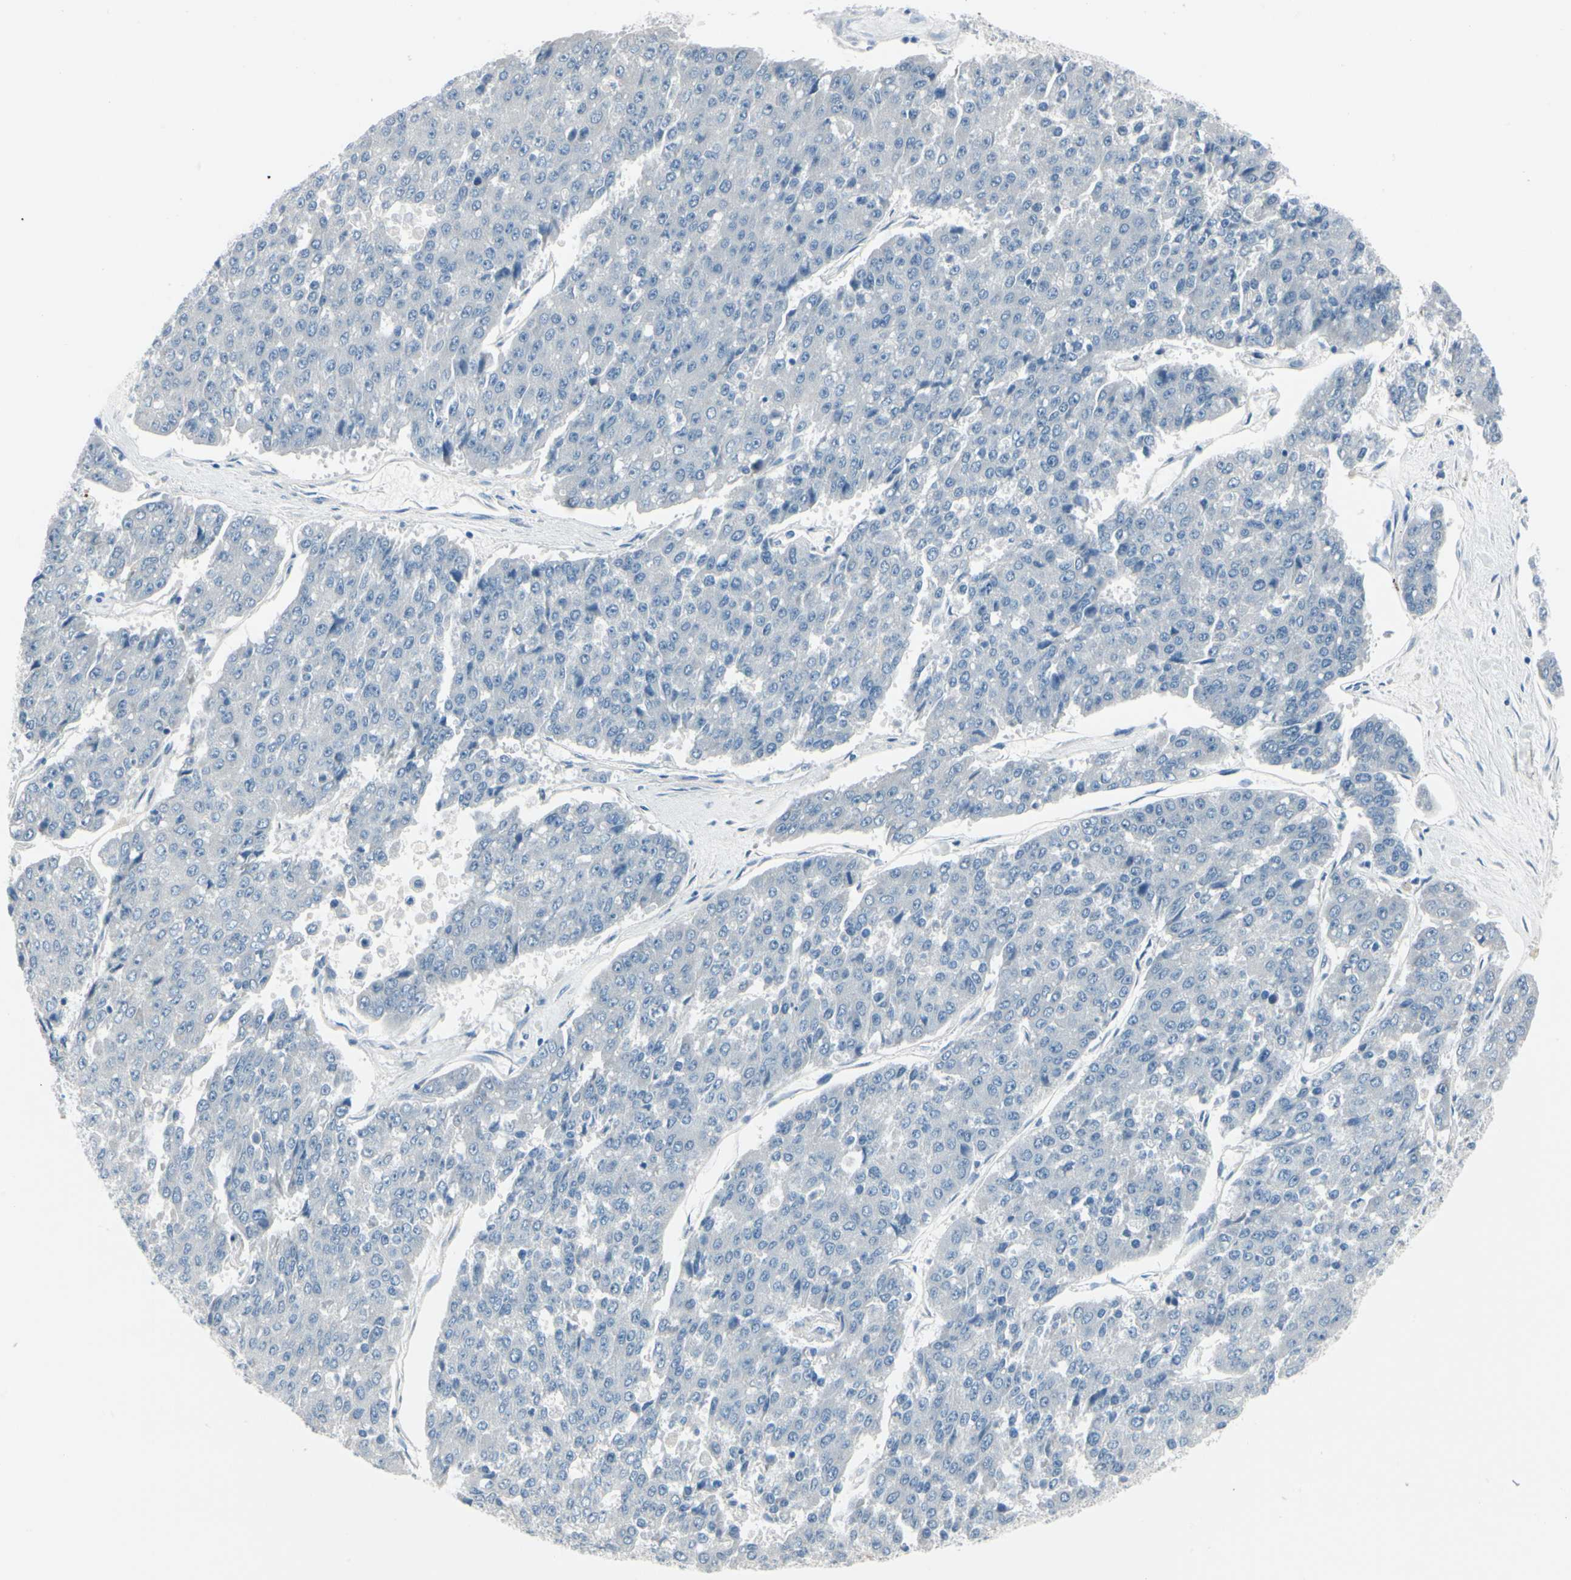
{"staining": {"intensity": "negative", "quantity": "none", "location": "none"}, "tissue": "pancreatic cancer", "cell_type": "Tumor cells", "image_type": "cancer", "snomed": [{"axis": "morphology", "description": "Adenocarcinoma, NOS"}, {"axis": "topography", "description": "Pancreas"}], "caption": "Pancreatic cancer (adenocarcinoma) was stained to show a protein in brown. There is no significant positivity in tumor cells.", "gene": "PGR", "patient": {"sex": "male", "age": 50}}